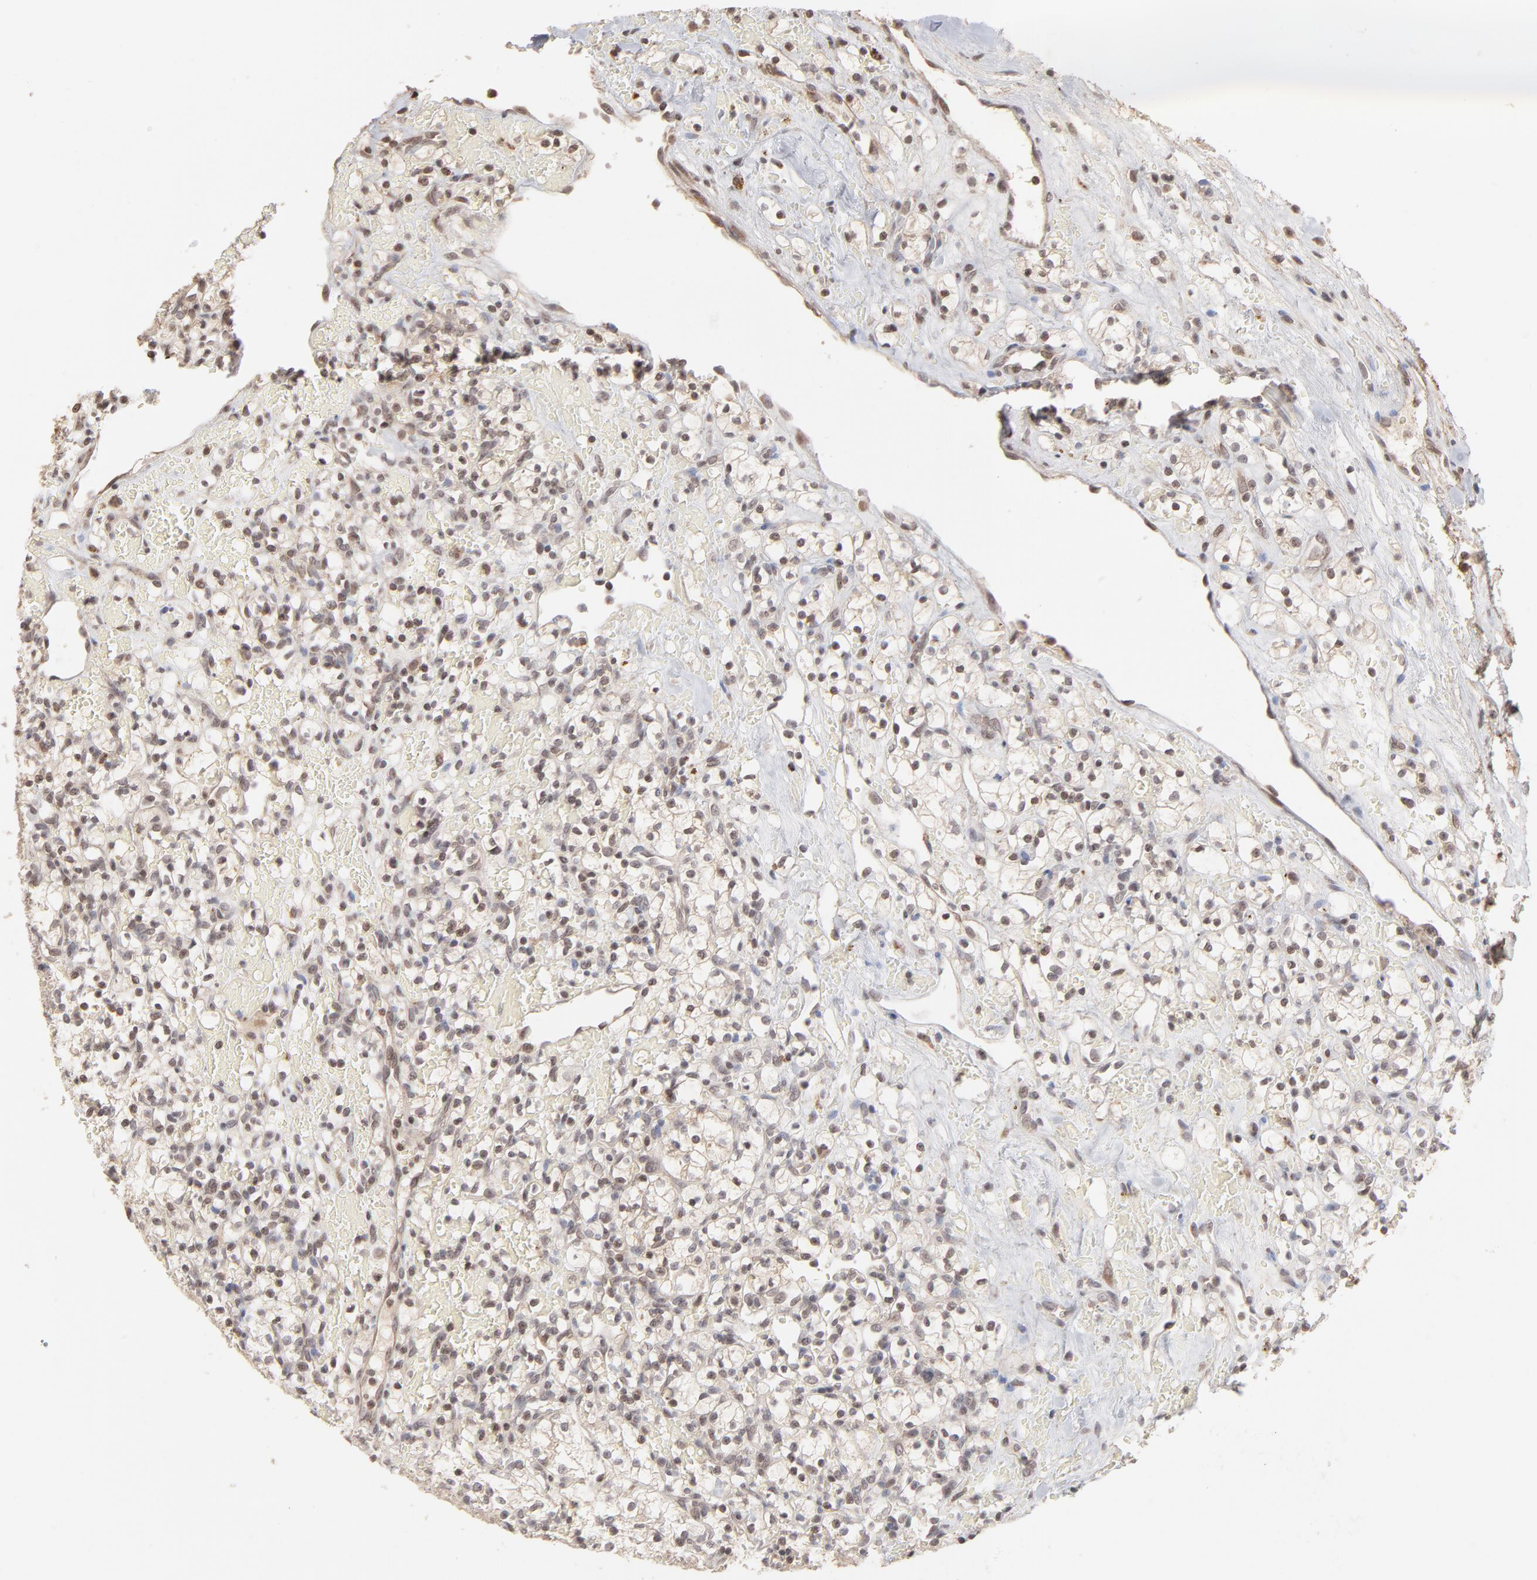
{"staining": {"intensity": "moderate", "quantity": ">75%", "location": "nuclear"}, "tissue": "renal cancer", "cell_type": "Tumor cells", "image_type": "cancer", "snomed": [{"axis": "morphology", "description": "Adenocarcinoma, NOS"}, {"axis": "topography", "description": "Kidney"}], "caption": "Moderate nuclear positivity is seen in about >75% of tumor cells in adenocarcinoma (renal).", "gene": "ARIH1", "patient": {"sex": "female", "age": 60}}